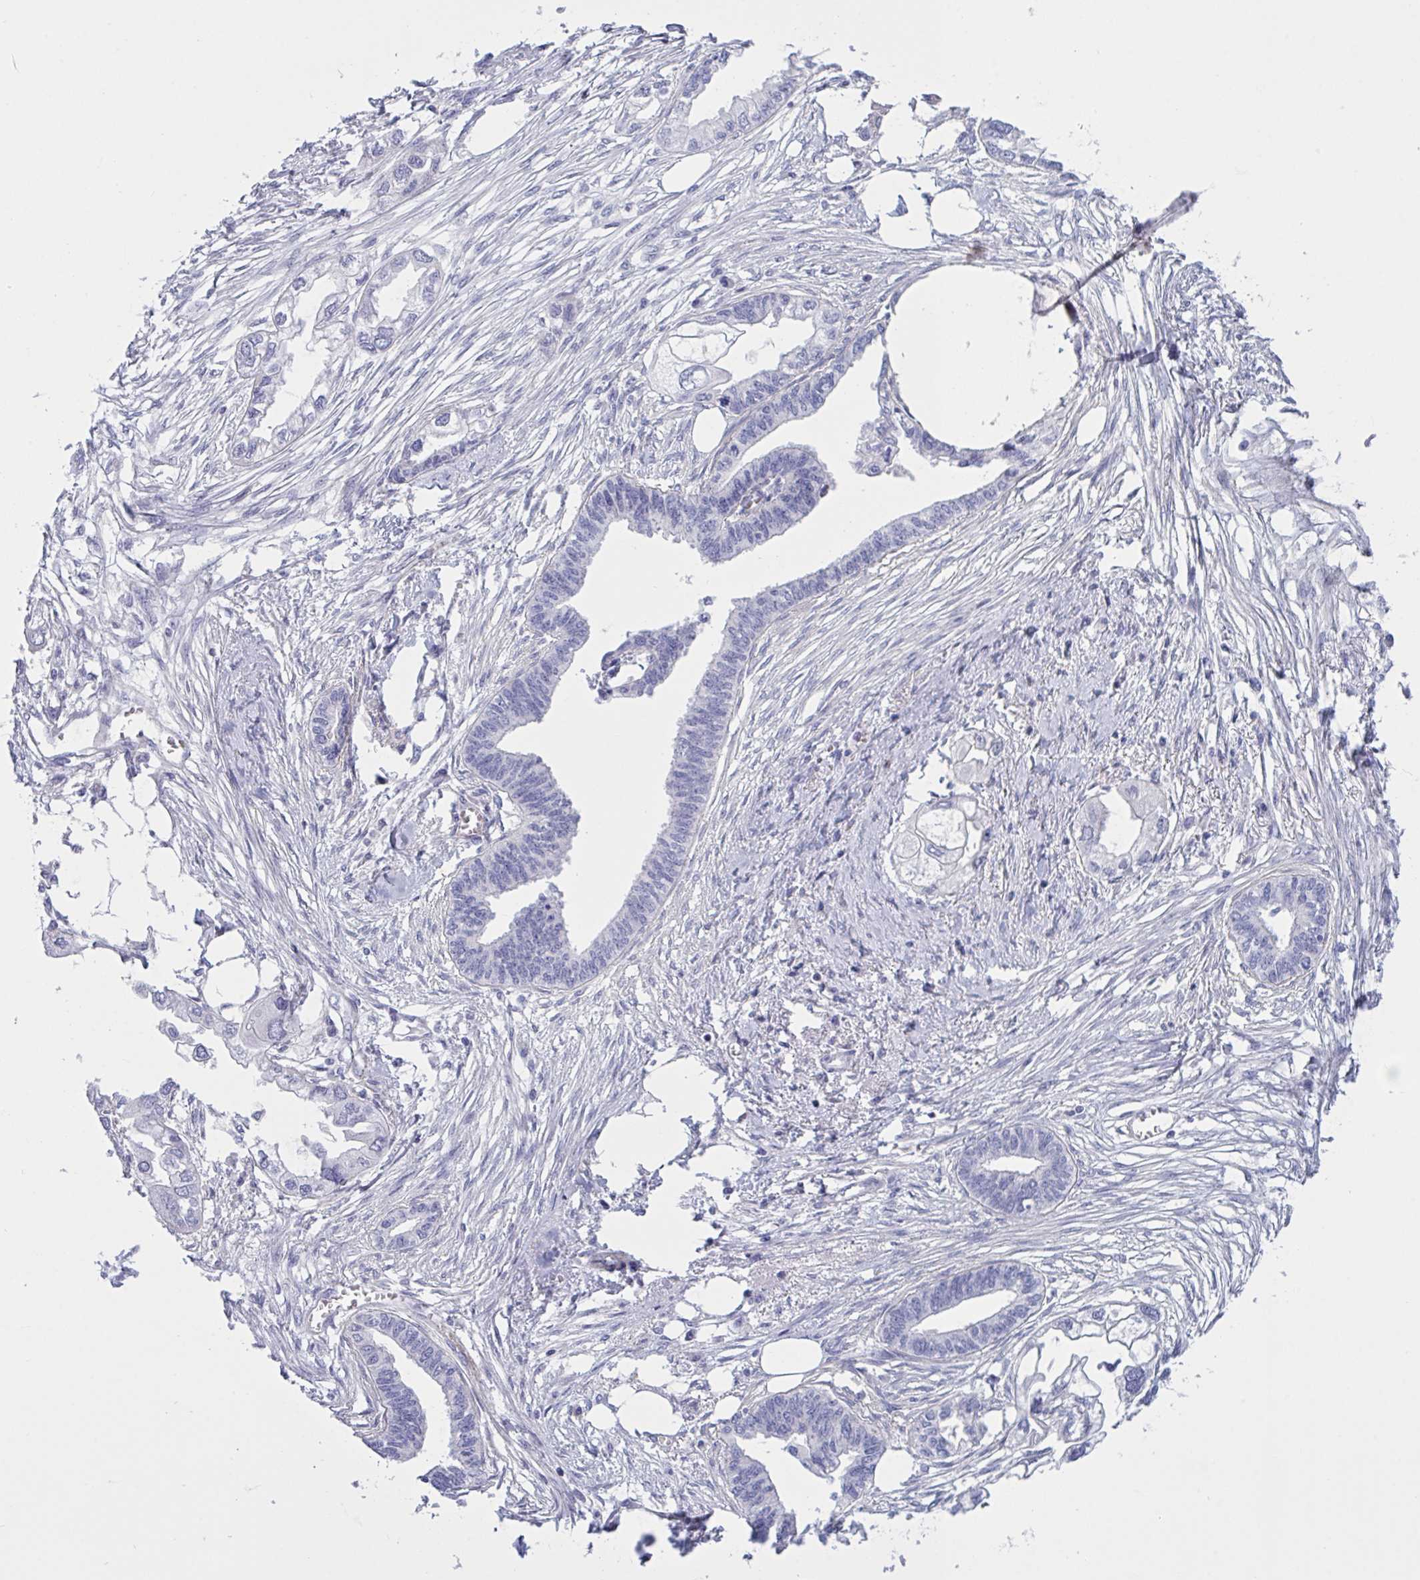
{"staining": {"intensity": "negative", "quantity": "none", "location": "none"}, "tissue": "endometrial cancer", "cell_type": "Tumor cells", "image_type": "cancer", "snomed": [{"axis": "morphology", "description": "Adenocarcinoma, NOS"}, {"axis": "morphology", "description": "Adenocarcinoma, metastatic, NOS"}, {"axis": "topography", "description": "Adipose tissue"}, {"axis": "topography", "description": "Endometrium"}], "caption": "This is a photomicrograph of immunohistochemistry staining of endometrial cancer, which shows no staining in tumor cells.", "gene": "OXLD1", "patient": {"sex": "female", "age": 67}}